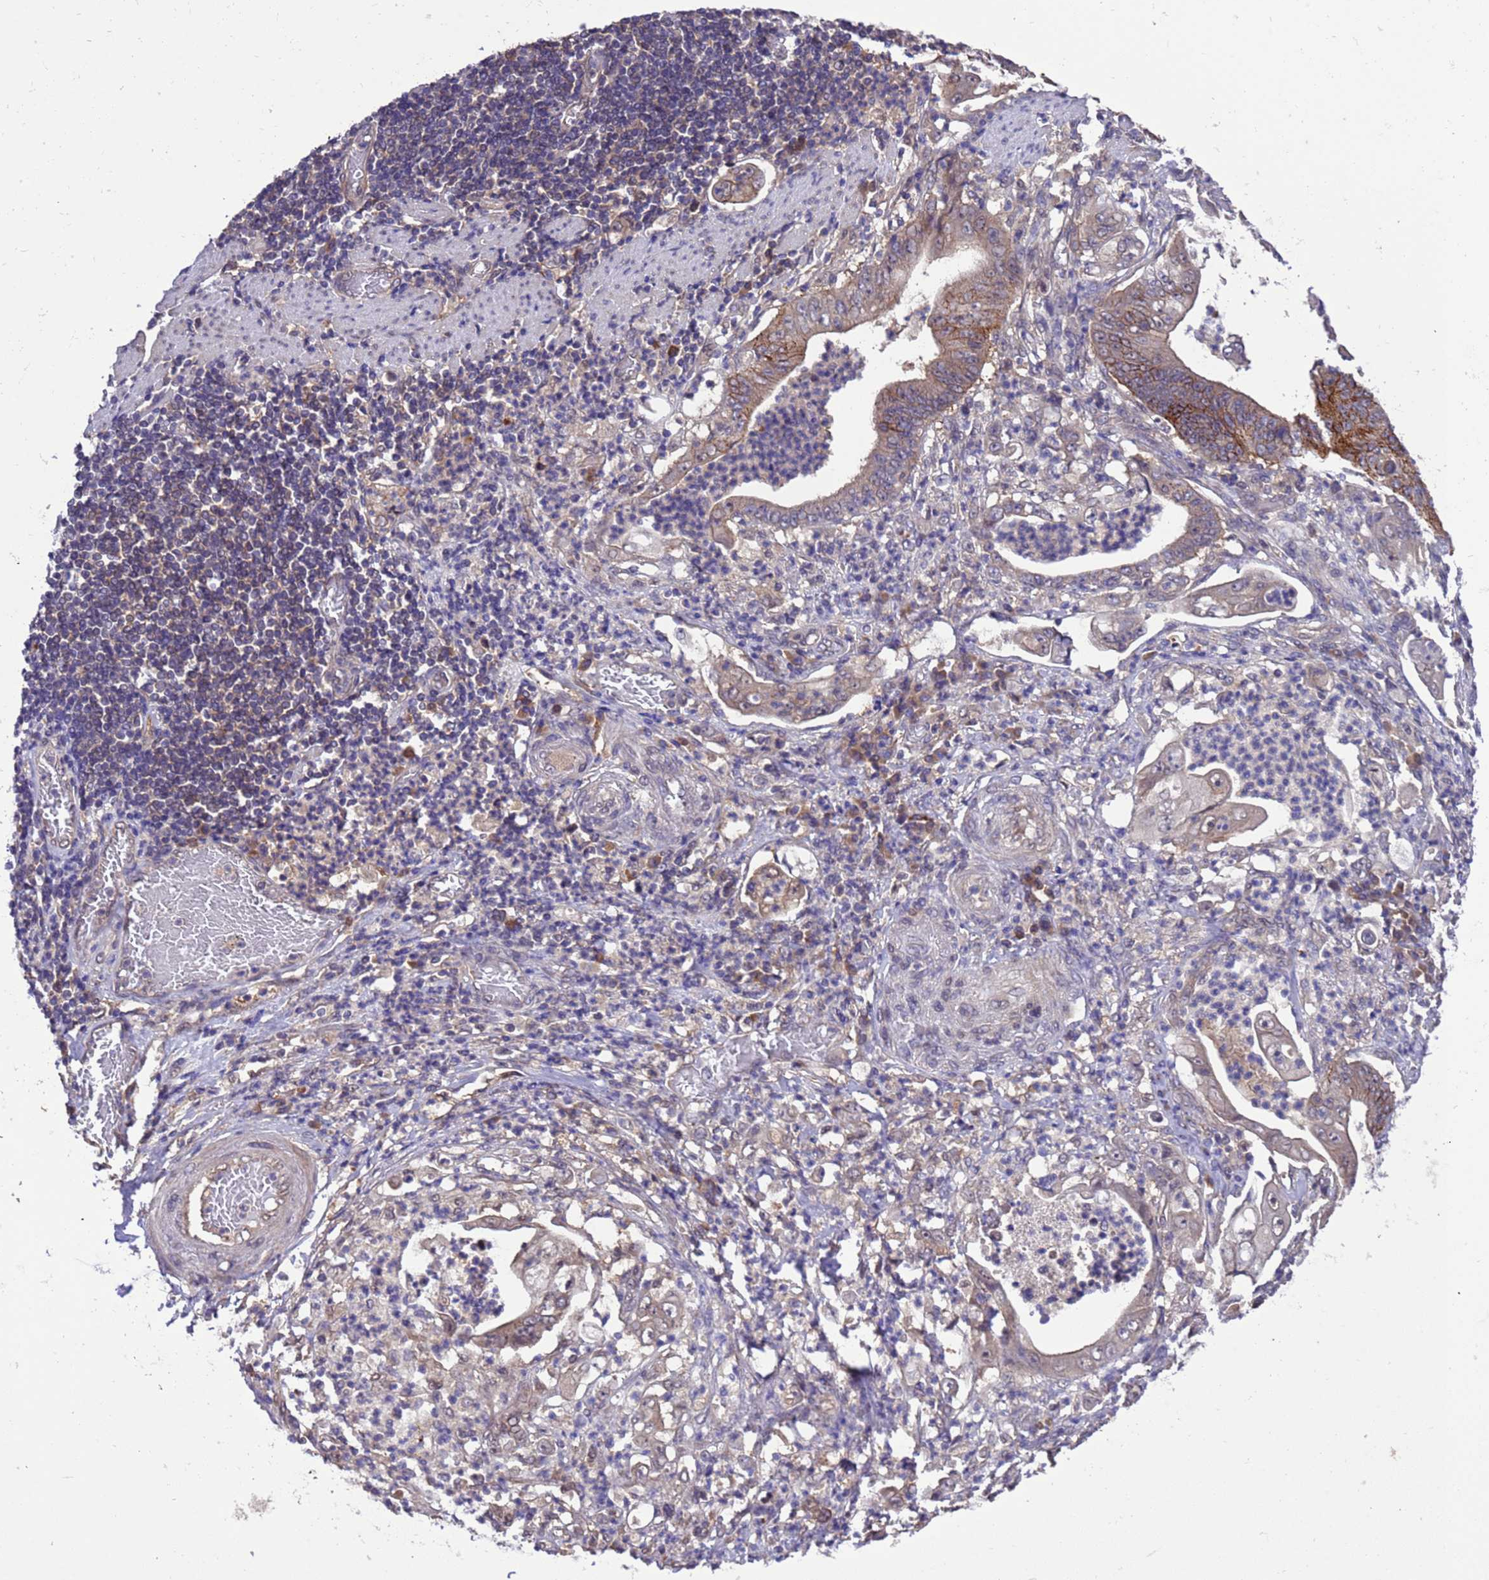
{"staining": {"intensity": "strong", "quantity": "25%-75%", "location": "cytoplasmic/membranous"}, "tissue": "stomach cancer", "cell_type": "Tumor cells", "image_type": "cancer", "snomed": [{"axis": "morphology", "description": "Adenocarcinoma, NOS"}, {"axis": "topography", "description": "Stomach"}], "caption": "Tumor cells demonstrate high levels of strong cytoplasmic/membranous staining in about 25%-75% of cells in human stomach adenocarcinoma. (Stains: DAB in brown, nuclei in blue, Microscopy: brightfield microscopy at high magnification).", "gene": "ZFP69B", "patient": {"sex": "female", "age": 73}}